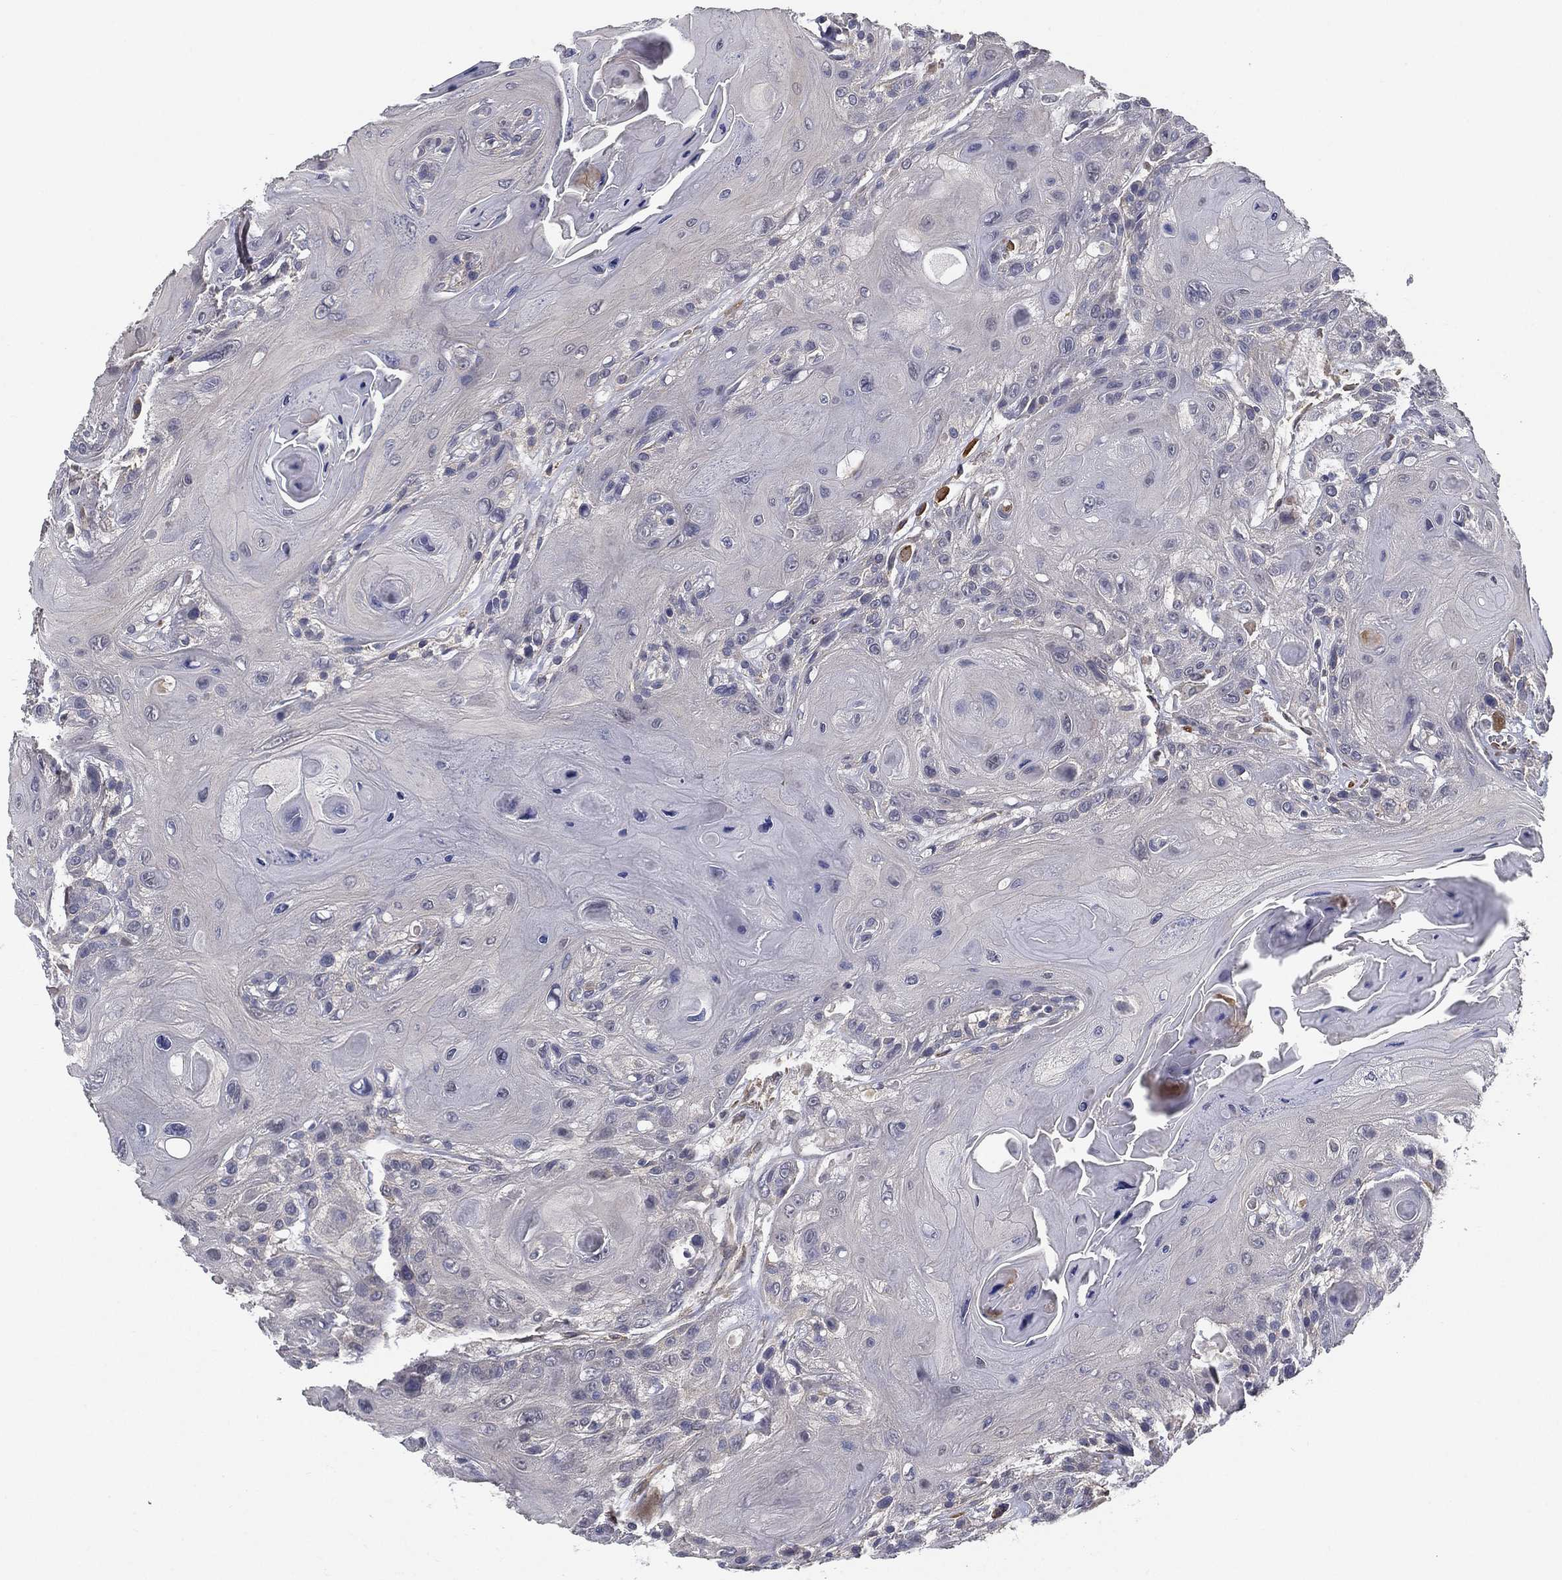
{"staining": {"intensity": "negative", "quantity": "none", "location": "none"}, "tissue": "head and neck cancer", "cell_type": "Tumor cells", "image_type": "cancer", "snomed": [{"axis": "morphology", "description": "Squamous cell carcinoma, NOS"}, {"axis": "topography", "description": "Head-Neck"}], "caption": "Tumor cells show no significant staining in head and neck cancer (squamous cell carcinoma).", "gene": "LRRC56", "patient": {"sex": "female", "age": 59}}